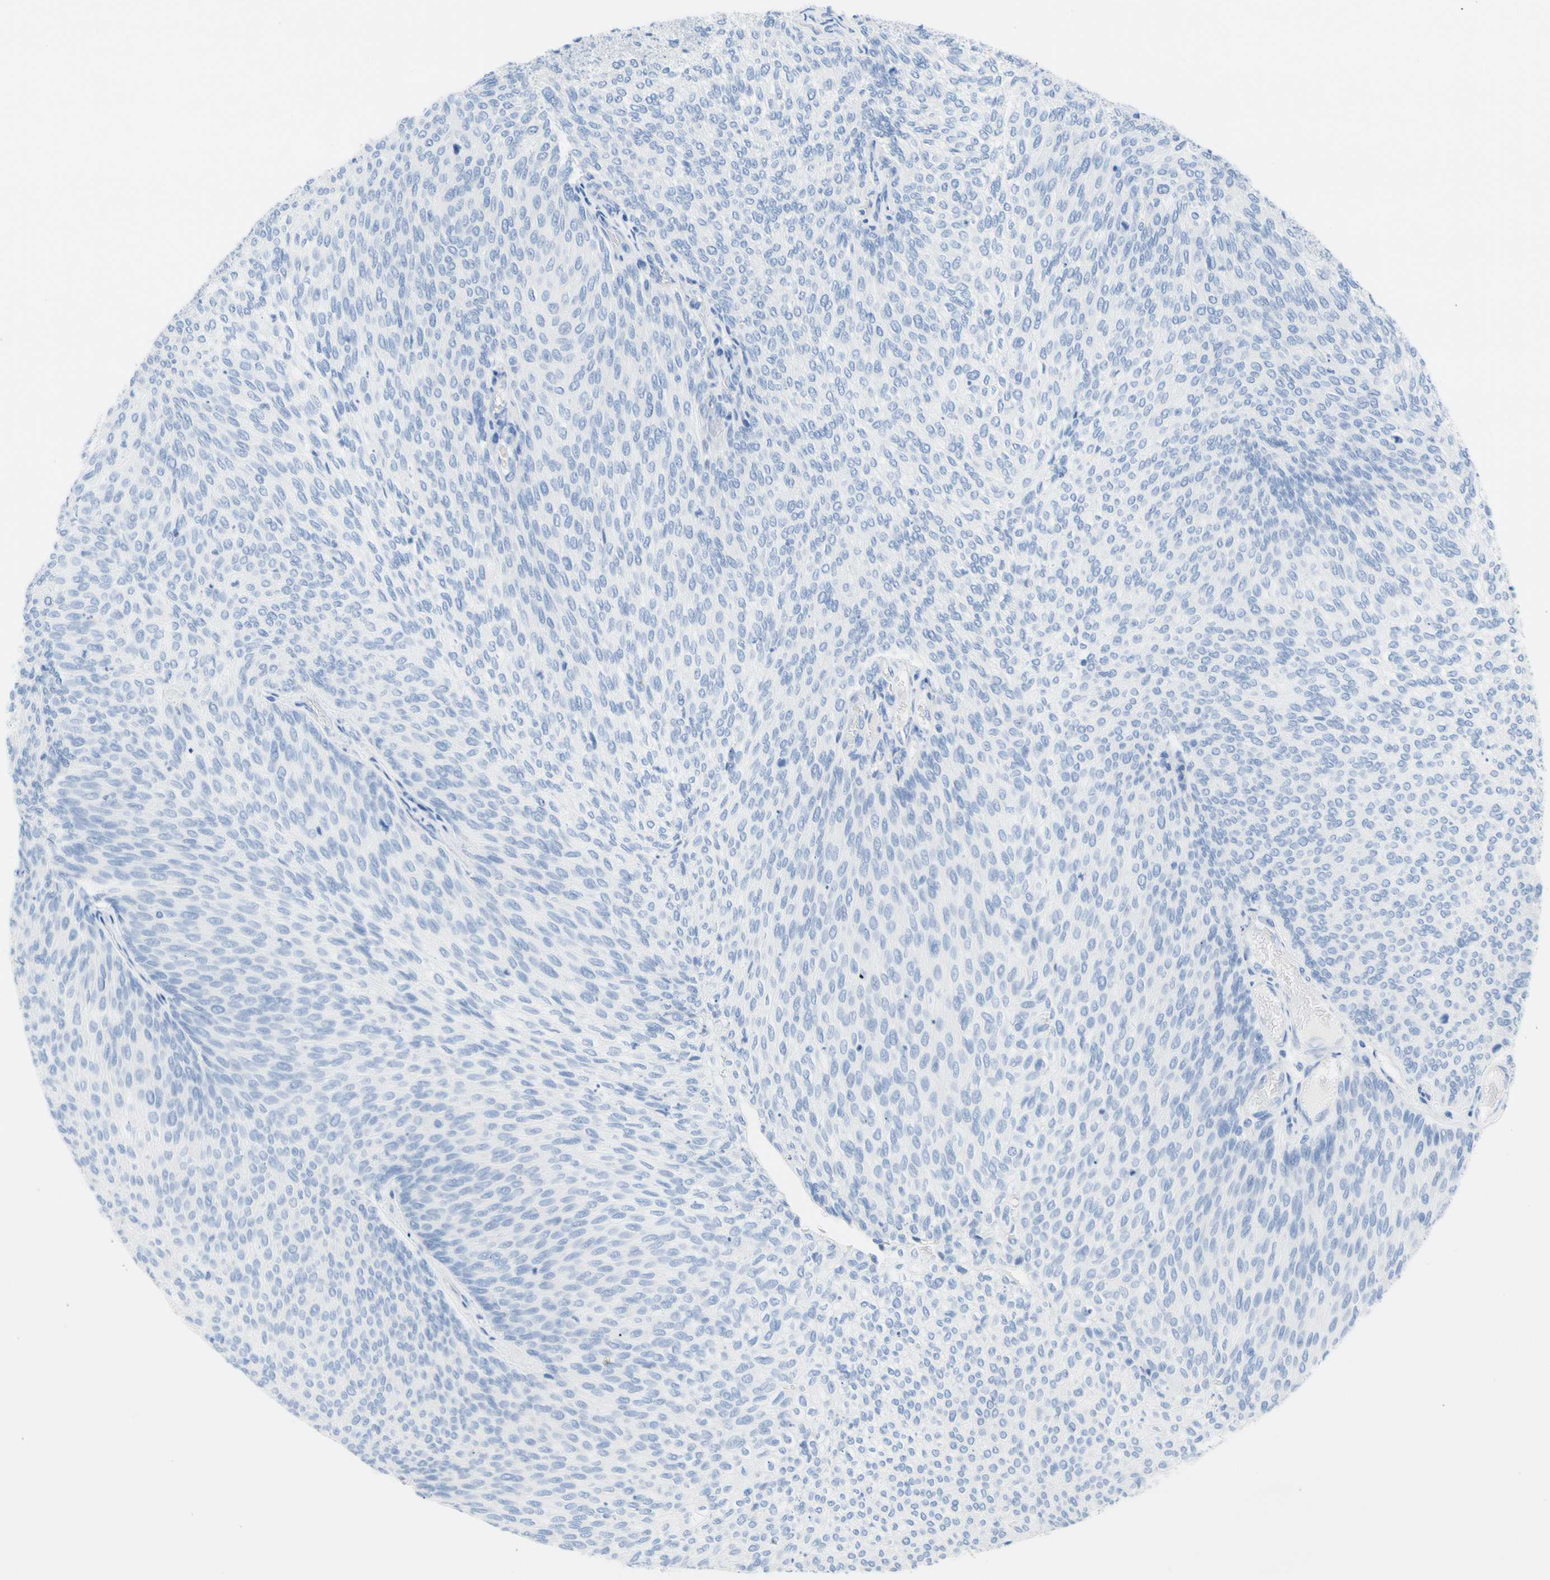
{"staining": {"intensity": "negative", "quantity": "none", "location": "none"}, "tissue": "urothelial cancer", "cell_type": "Tumor cells", "image_type": "cancer", "snomed": [{"axis": "morphology", "description": "Urothelial carcinoma, Low grade"}, {"axis": "topography", "description": "Urinary bladder"}], "caption": "Protein analysis of low-grade urothelial carcinoma demonstrates no significant expression in tumor cells. (DAB IHC visualized using brightfield microscopy, high magnification).", "gene": "CEL", "patient": {"sex": "female", "age": 79}}